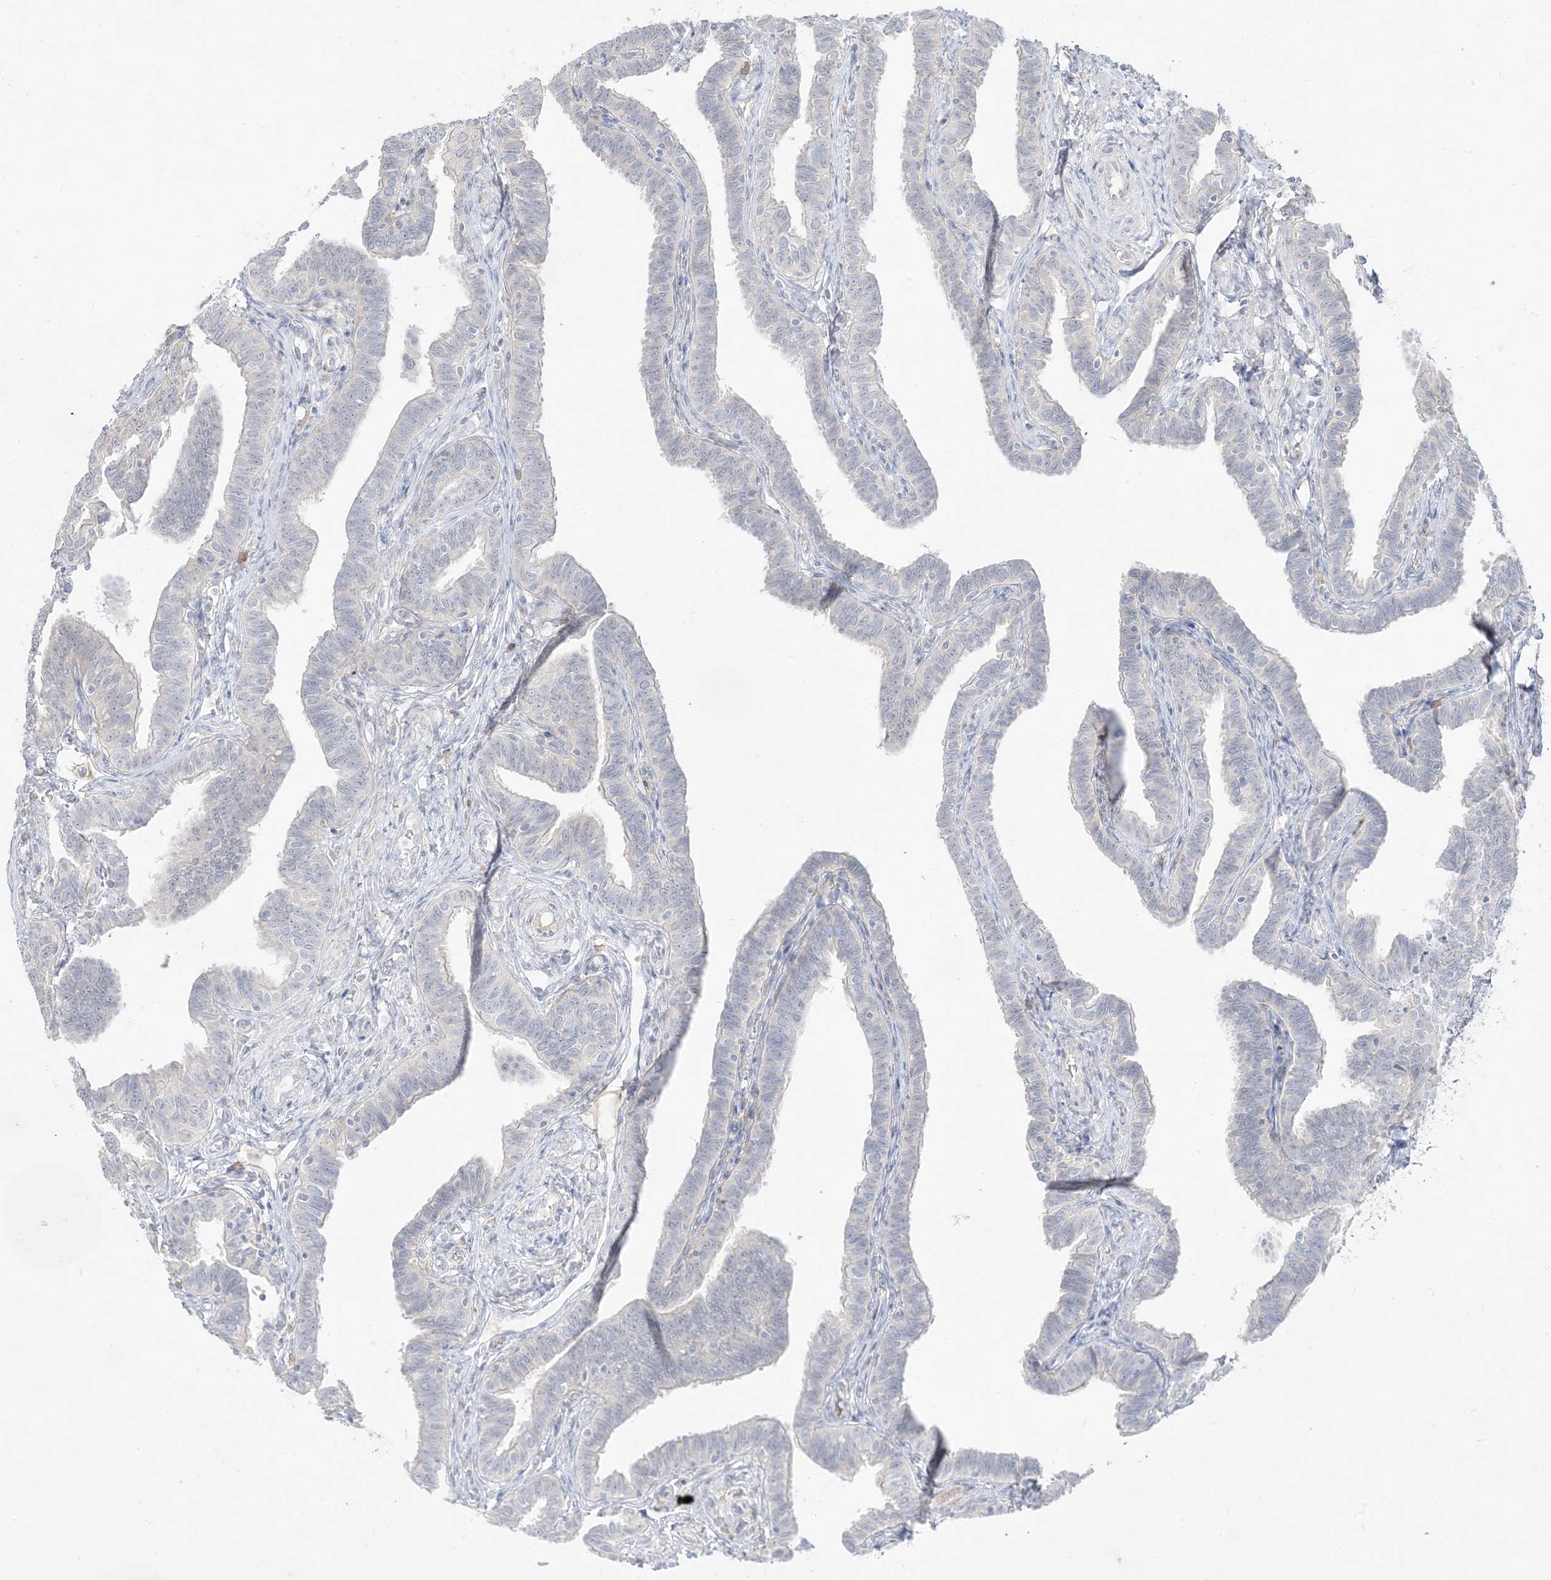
{"staining": {"intensity": "negative", "quantity": "none", "location": "none"}, "tissue": "fallopian tube", "cell_type": "Glandular cells", "image_type": "normal", "snomed": [{"axis": "morphology", "description": "Normal tissue, NOS"}, {"axis": "topography", "description": "Fallopian tube"}], "caption": "DAB immunohistochemical staining of normal fallopian tube displays no significant staining in glandular cells.", "gene": "LOXL3", "patient": {"sex": "female", "age": 39}}